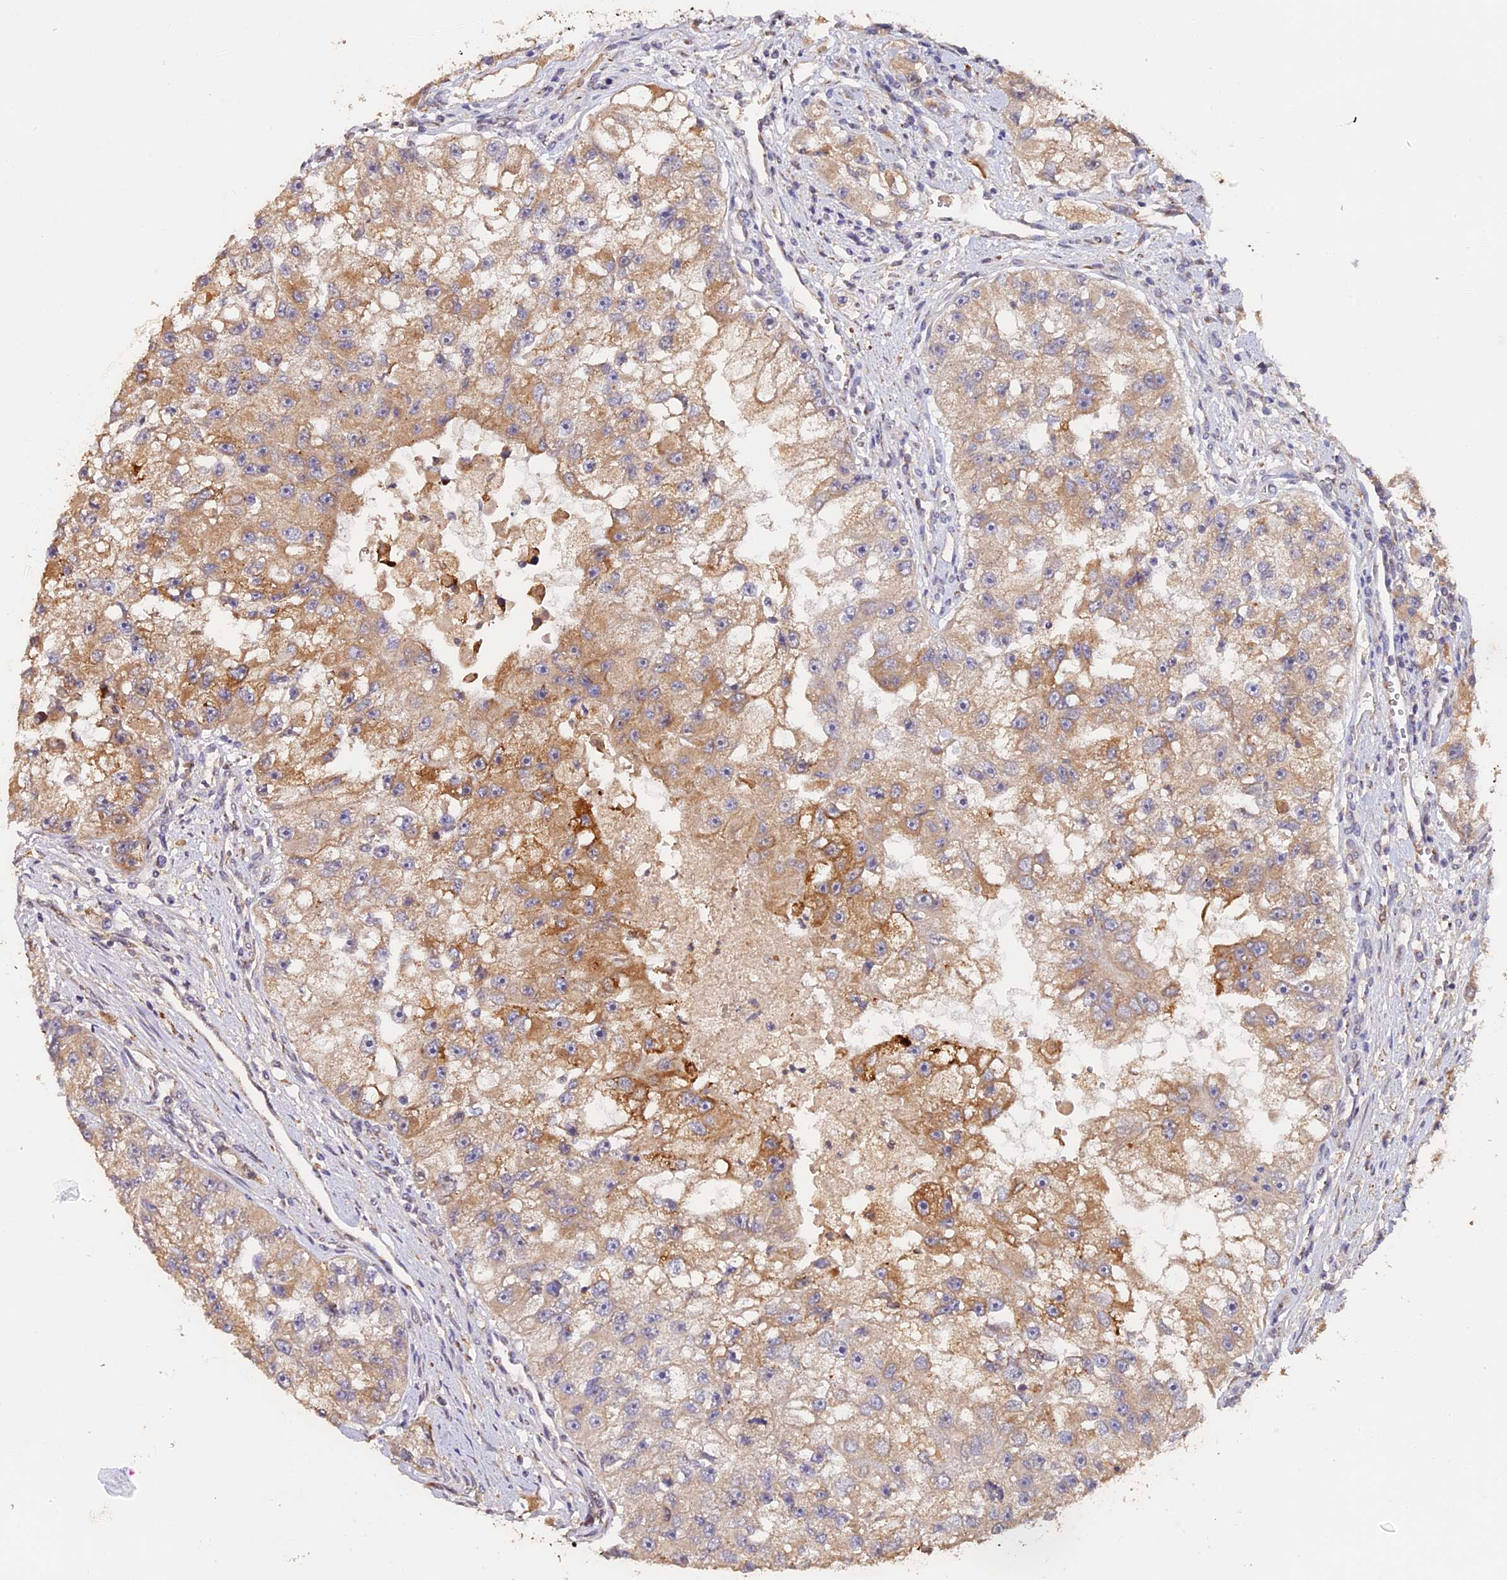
{"staining": {"intensity": "moderate", "quantity": ">75%", "location": "cytoplasmic/membranous"}, "tissue": "renal cancer", "cell_type": "Tumor cells", "image_type": "cancer", "snomed": [{"axis": "morphology", "description": "Adenocarcinoma, NOS"}, {"axis": "topography", "description": "Kidney"}], "caption": "Human renal adenocarcinoma stained for a protein (brown) exhibits moderate cytoplasmic/membranous positive staining in approximately >75% of tumor cells.", "gene": "TANGO6", "patient": {"sex": "male", "age": 63}}